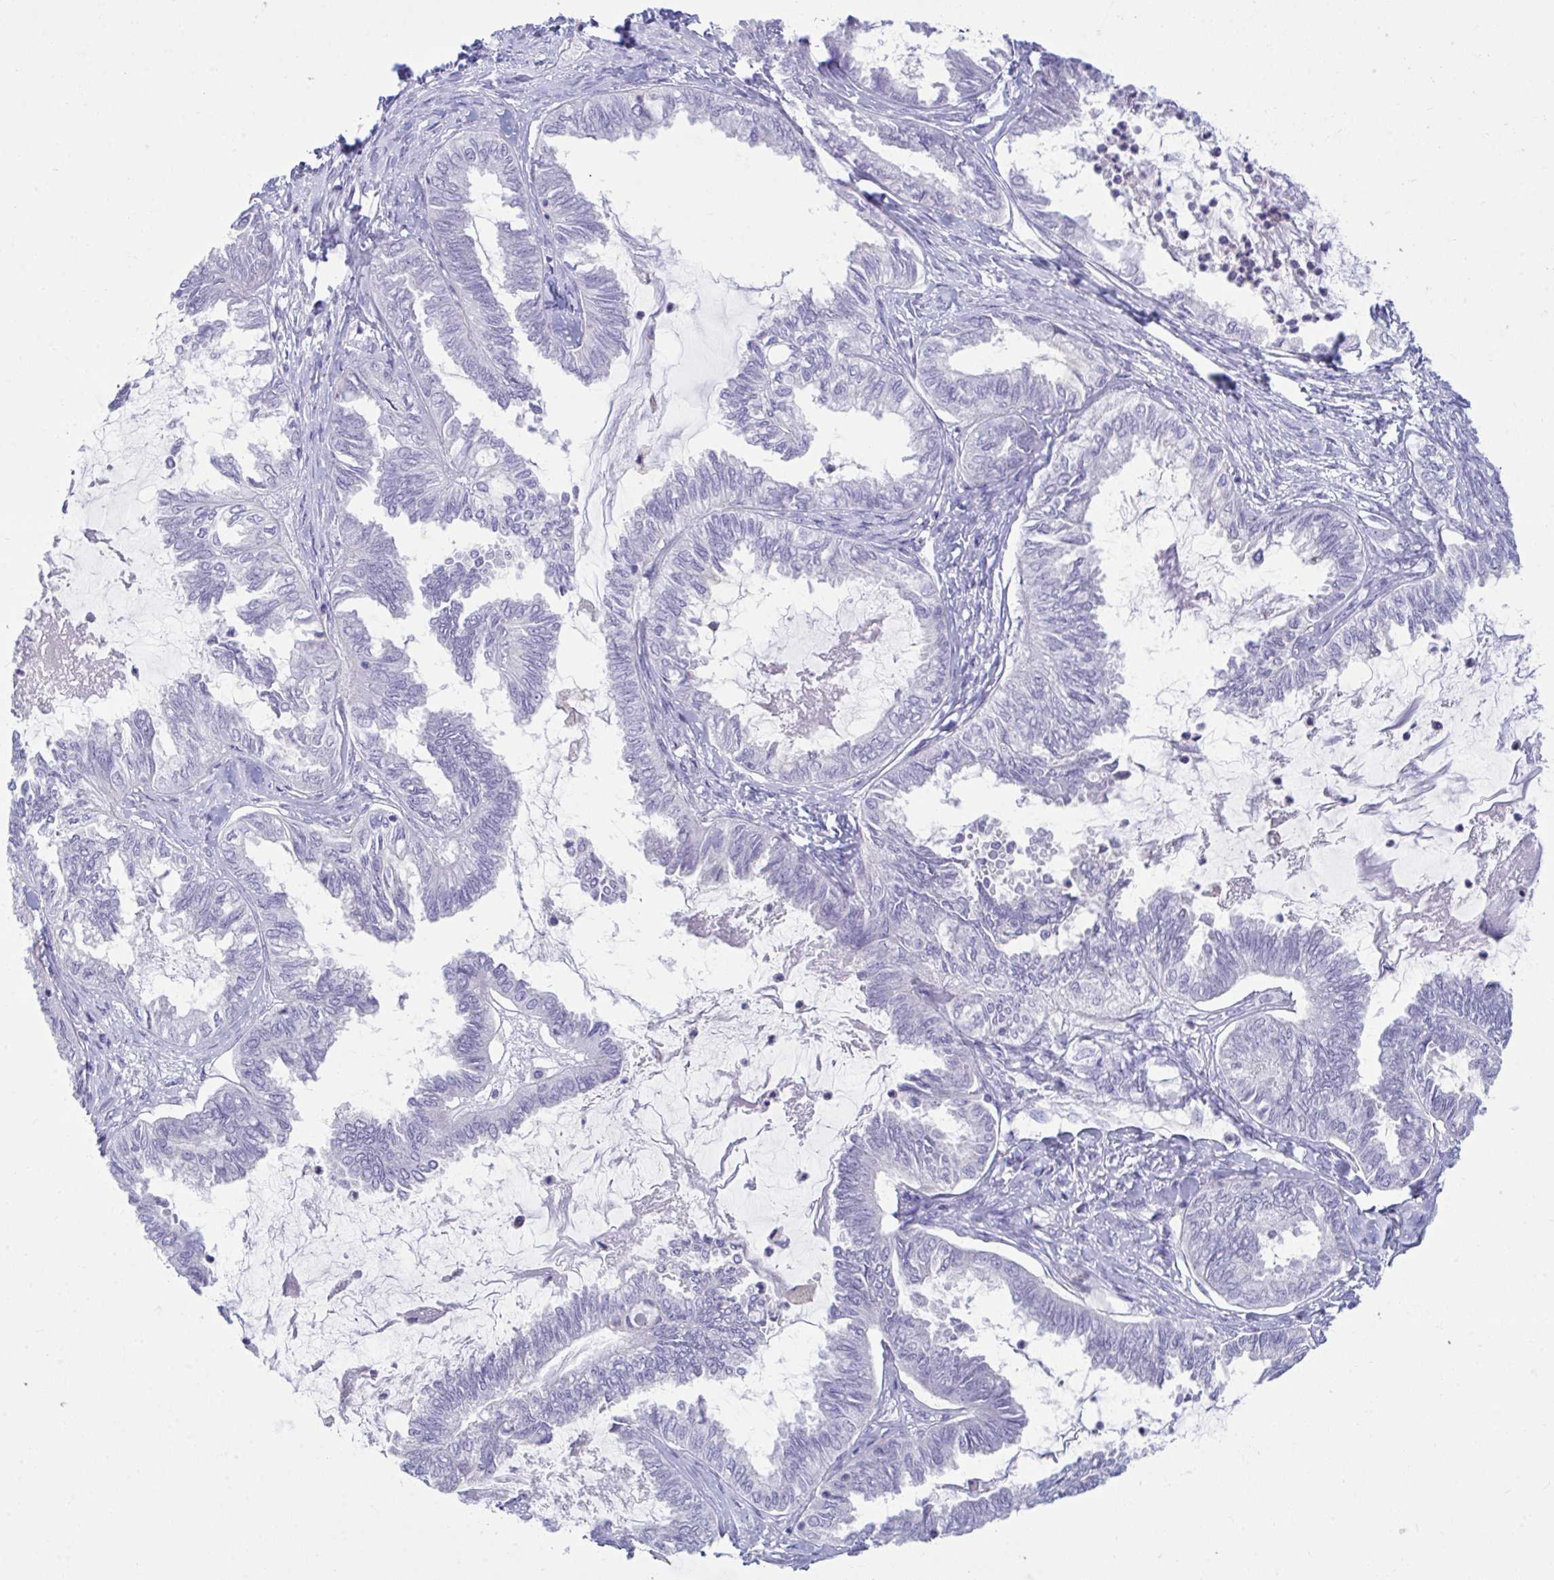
{"staining": {"intensity": "negative", "quantity": "none", "location": "none"}, "tissue": "ovarian cancer", "cell_type": "Tumor cells", "image_type": "cancer", "snomed": [{"axis": "morphology", "description": "Carcinoma, endometroid"}, {"axis": "topography", "description": "Ovary"}], "caption": "Immunohistochemistry (IHC) of ovarian endometroid carcinoma demonstrates no expression in tumor cells.", "gene": "PLEKHH1", "patient": {"sex": "female", "age": 70}}